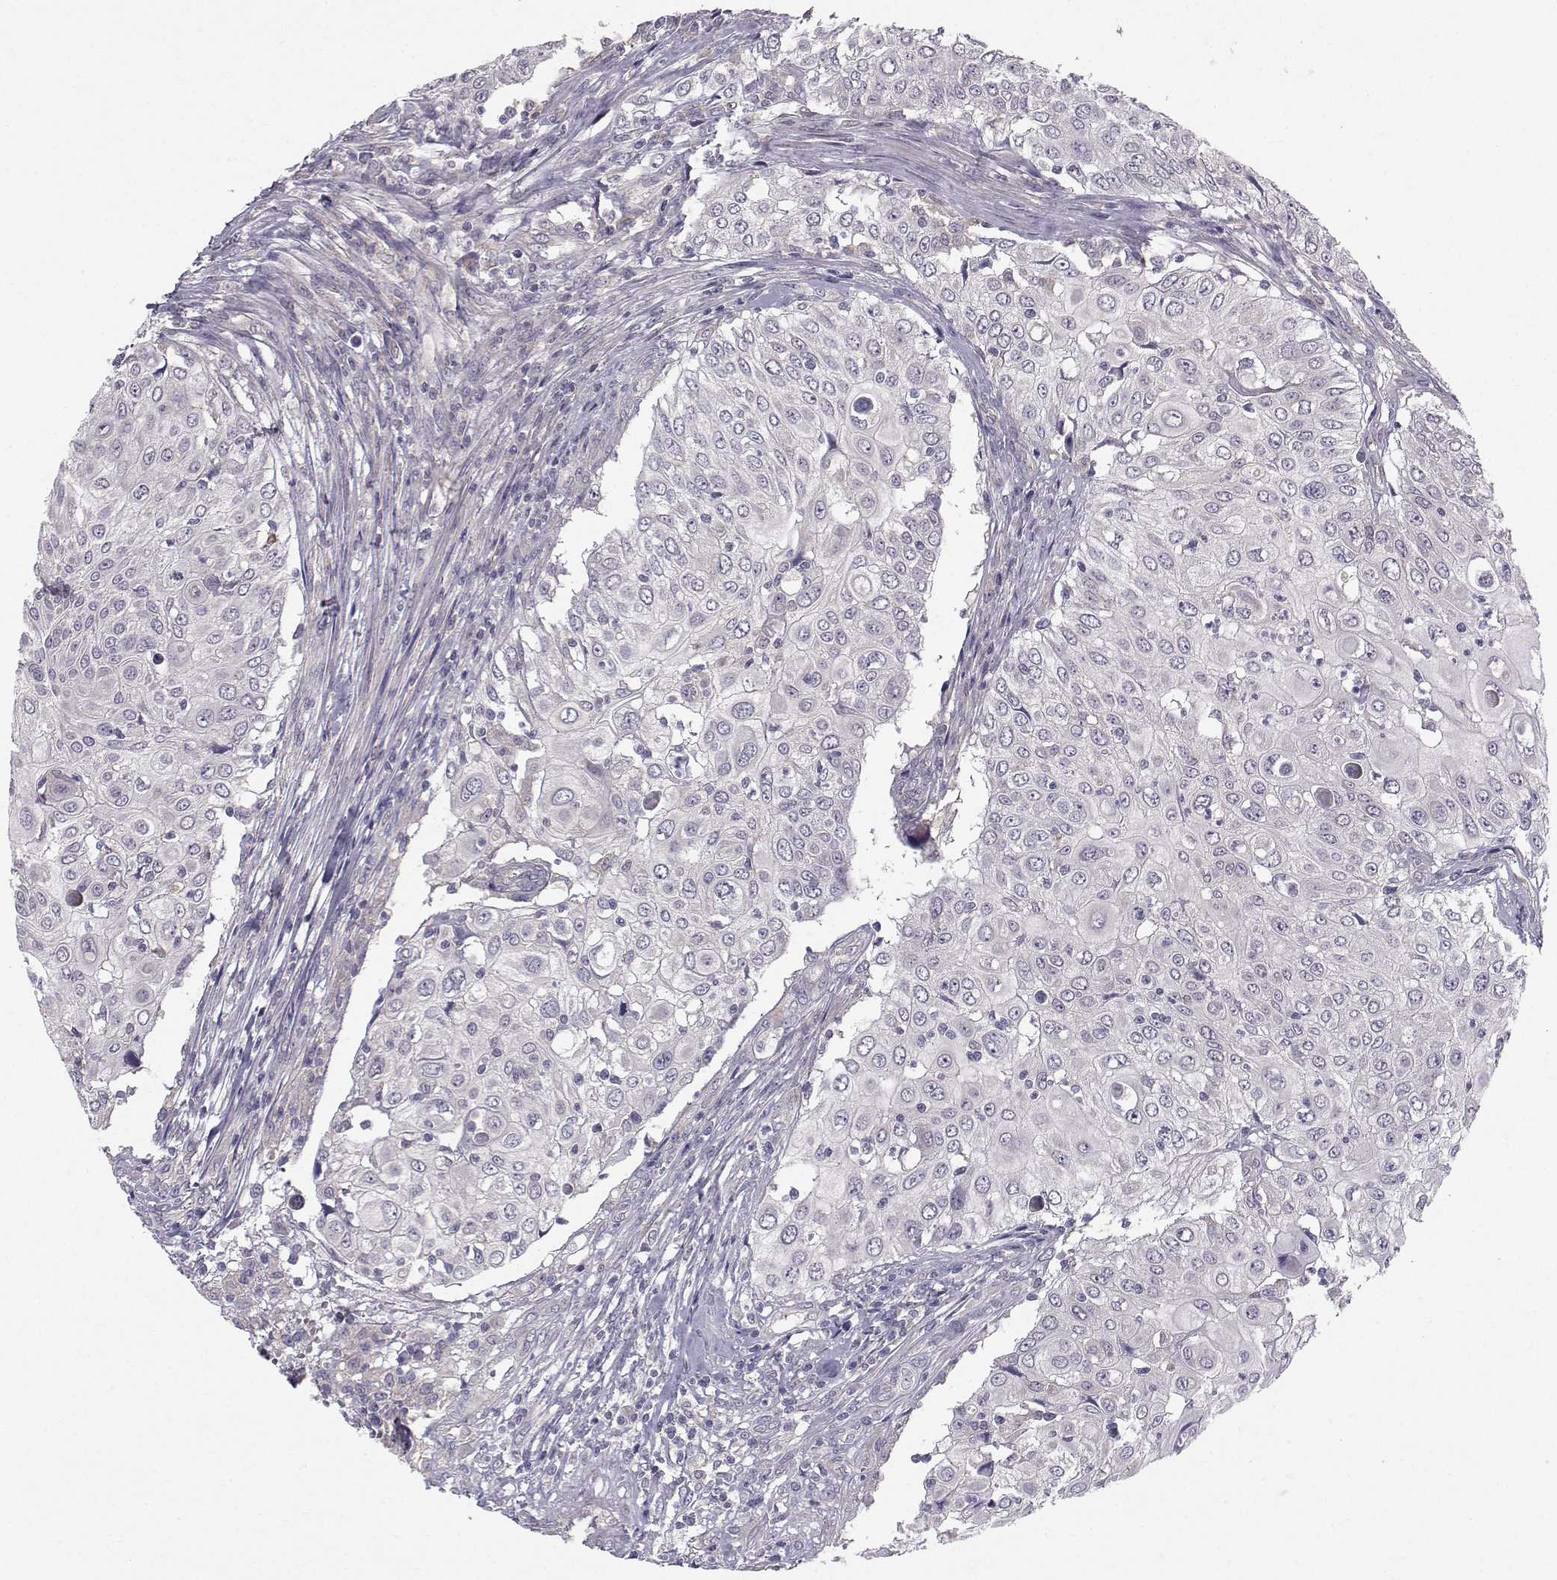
{"staining": {"intensity": "negative", "quantity": "none", "location": "none"}, "tissue": "urothelial cancer", "cell_type": "Tumor cells", "image_type": "cancer", "snomed": [{"axis": "morphology", "description": "Urothelial carcinoma, High grade"}, {"axis": "topography", "description": "Urinary bladder"}], "caption": "Protein analysis of urothelial carcinoma (high-grade) exhibits no significant expression in tumor cells.", "gene": "PEX5L", "patient": {"sex": "female", "age": 79}}